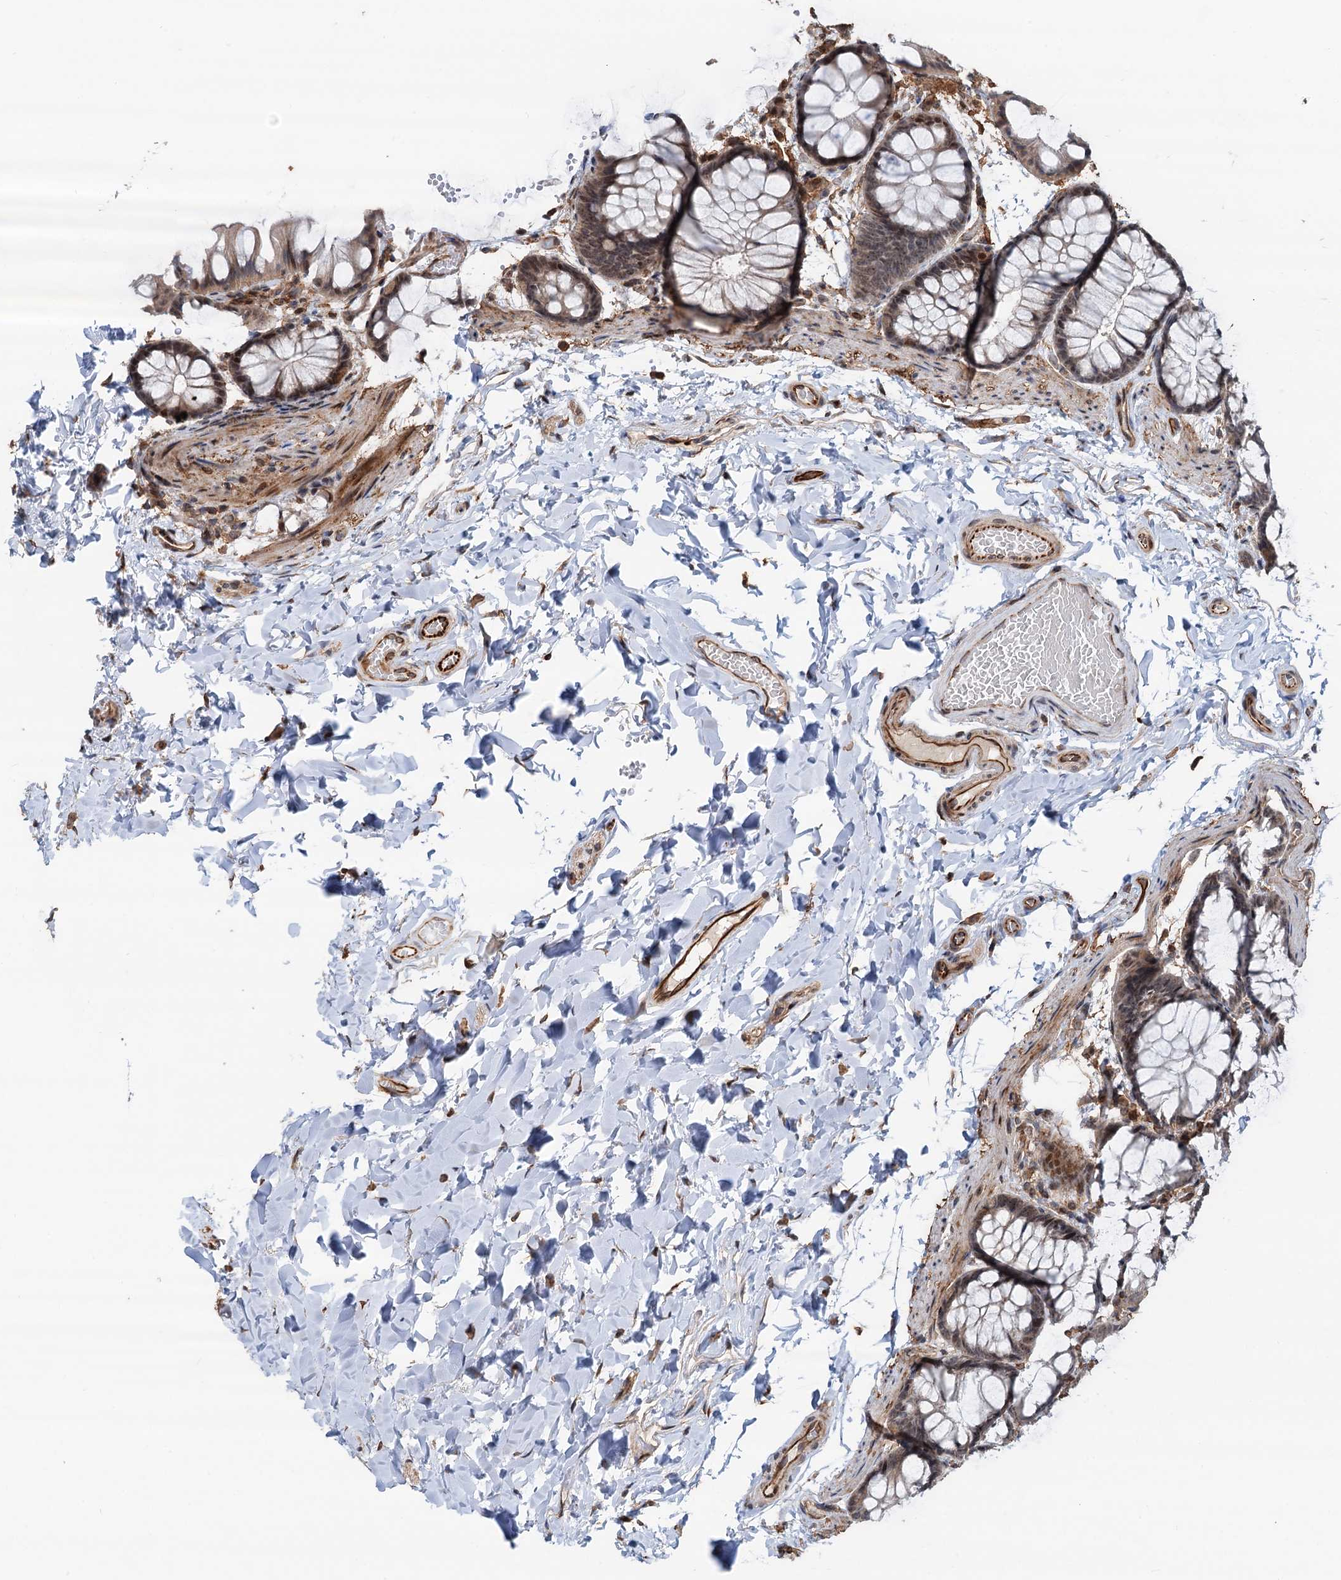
{"staining": {"intensity": "moderate", "quantity": ">75%", "location": "cytoplasmic/membranous"}, "tissue": "colon", "cell_type": "Endothelial cells", "image_type": "normal", "snomed": [{"axis": "morphology", "description": "Normal tissue, NOS"}, {"axis": "topography", "description": "Colon"}], "caption": "A micrograph of human colon stained for a protein reveals moderate cytoplasmic/membranous brown staining in endothelial cells. The protein of interest is shown in brown color, while the nuclei are stained blue.", "gene": "TMA16", "patient": {"sex": "male", "age": 47}}